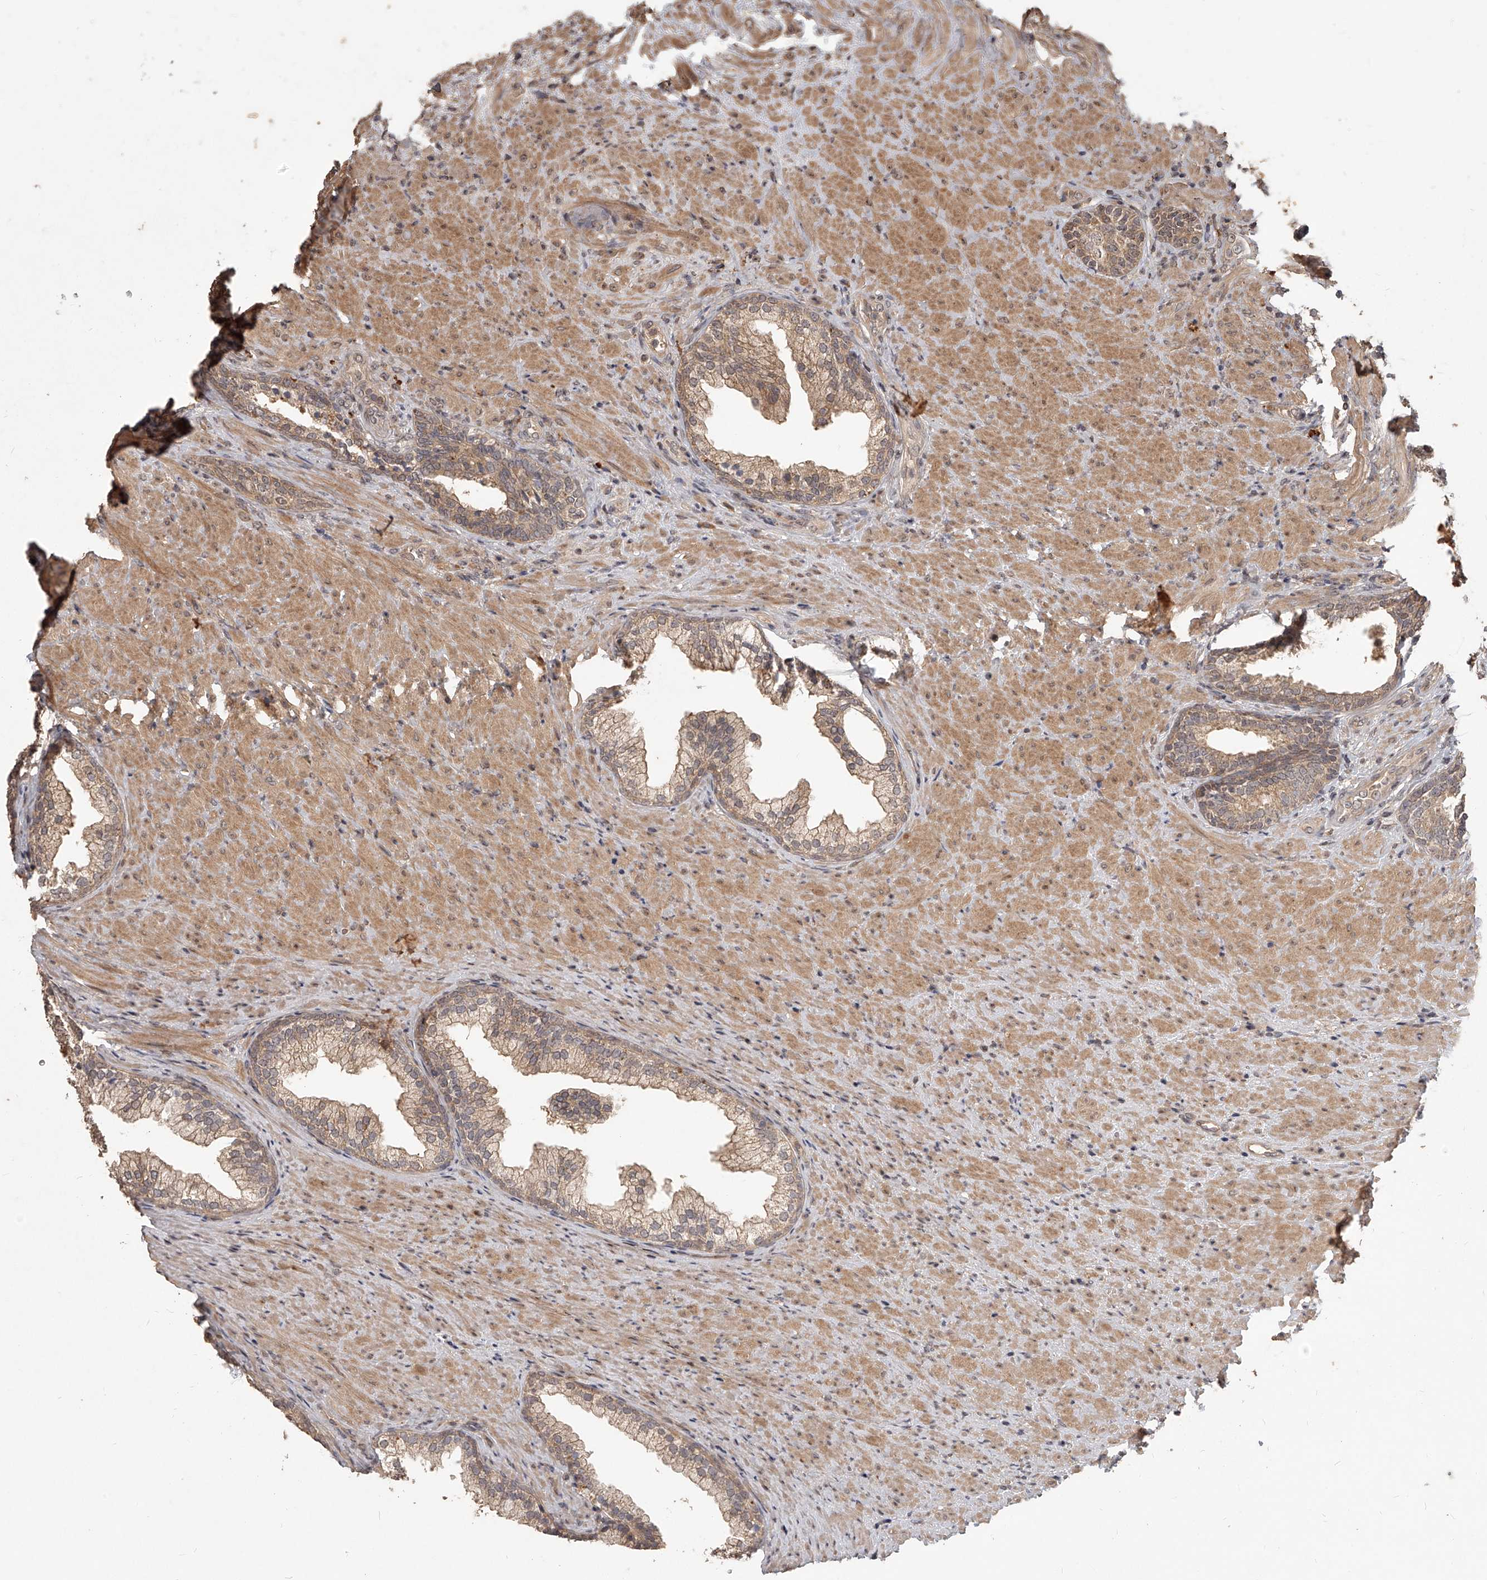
{"staining": {"intensity": "moderate", "quantity": ">75%", "location": "cytoplasmic/membranous"}, "tissue": "prostate", "cell_type": "Glandular cells", "image_type": "normal", "snomed": [{"axis": "morphology", "description": "Normal tissue, NOS"}, {"axis": "topography", "description": "Prostate"}], "caption": "Immunohistochemistry (IHC) histopathology image of normal prostate: human prostate stained using IHC displays medium levels of moderate protein expression localized specifically in the cytoplasmic/membranous of glandular cells, appearing as a cytoplasmic/membranous brown color.", "gene": "SLC37A1", "patient": {"sex": "male", "age": 76}}